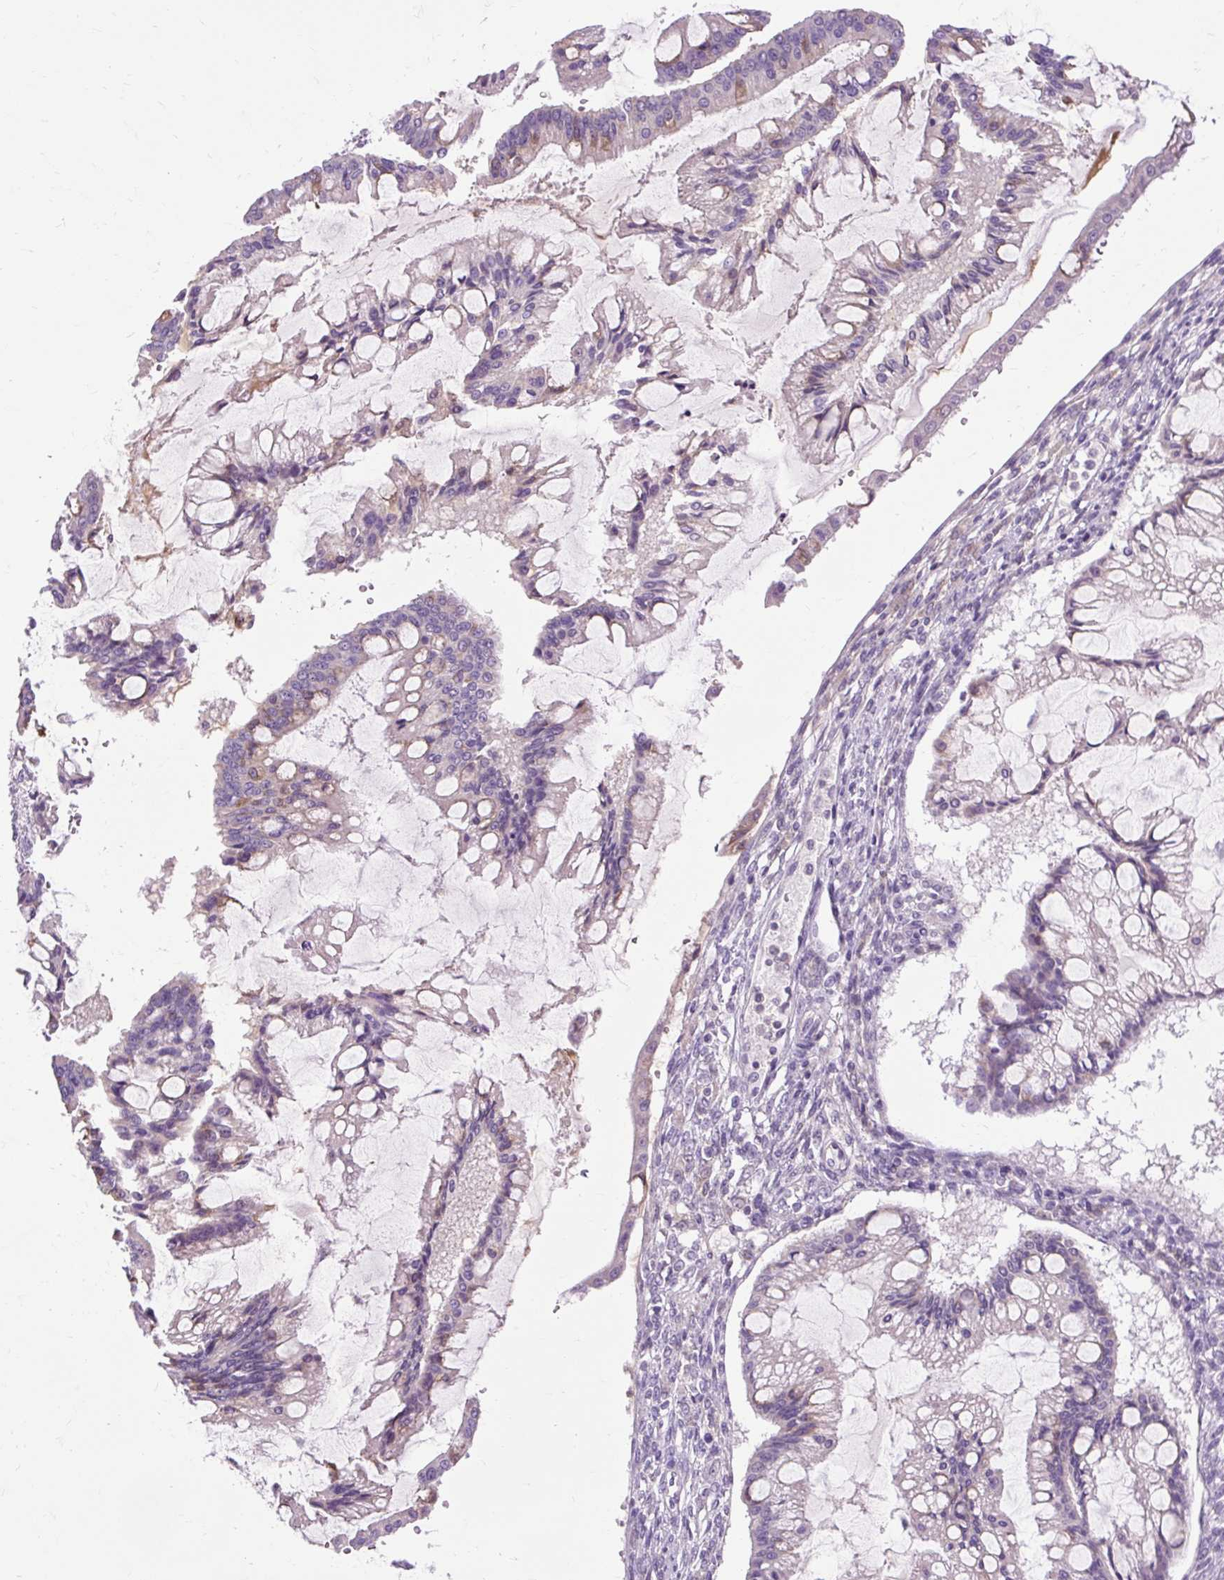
{"staining": {"intensity": "weak", "quantity": "<25%", "location": "cytoplasmic/membranous"}, "tissue": "ovarian cancer", "cell_type": "Tumor cells", "image_type": "cancer", "snomed": [{"axis": "morphology", "description": "Cystadenocarcinoma, mucinous, NOS"}, {"axis": "topography", "description": "Ovary"}], "caption": "Protein analysis of mucinous cystadenocarcinoma (ovarian) exhibits no significant expression in tumor cells.", "gene": "ARRDC2", "patient": {"sex": "female", "age": 73}}